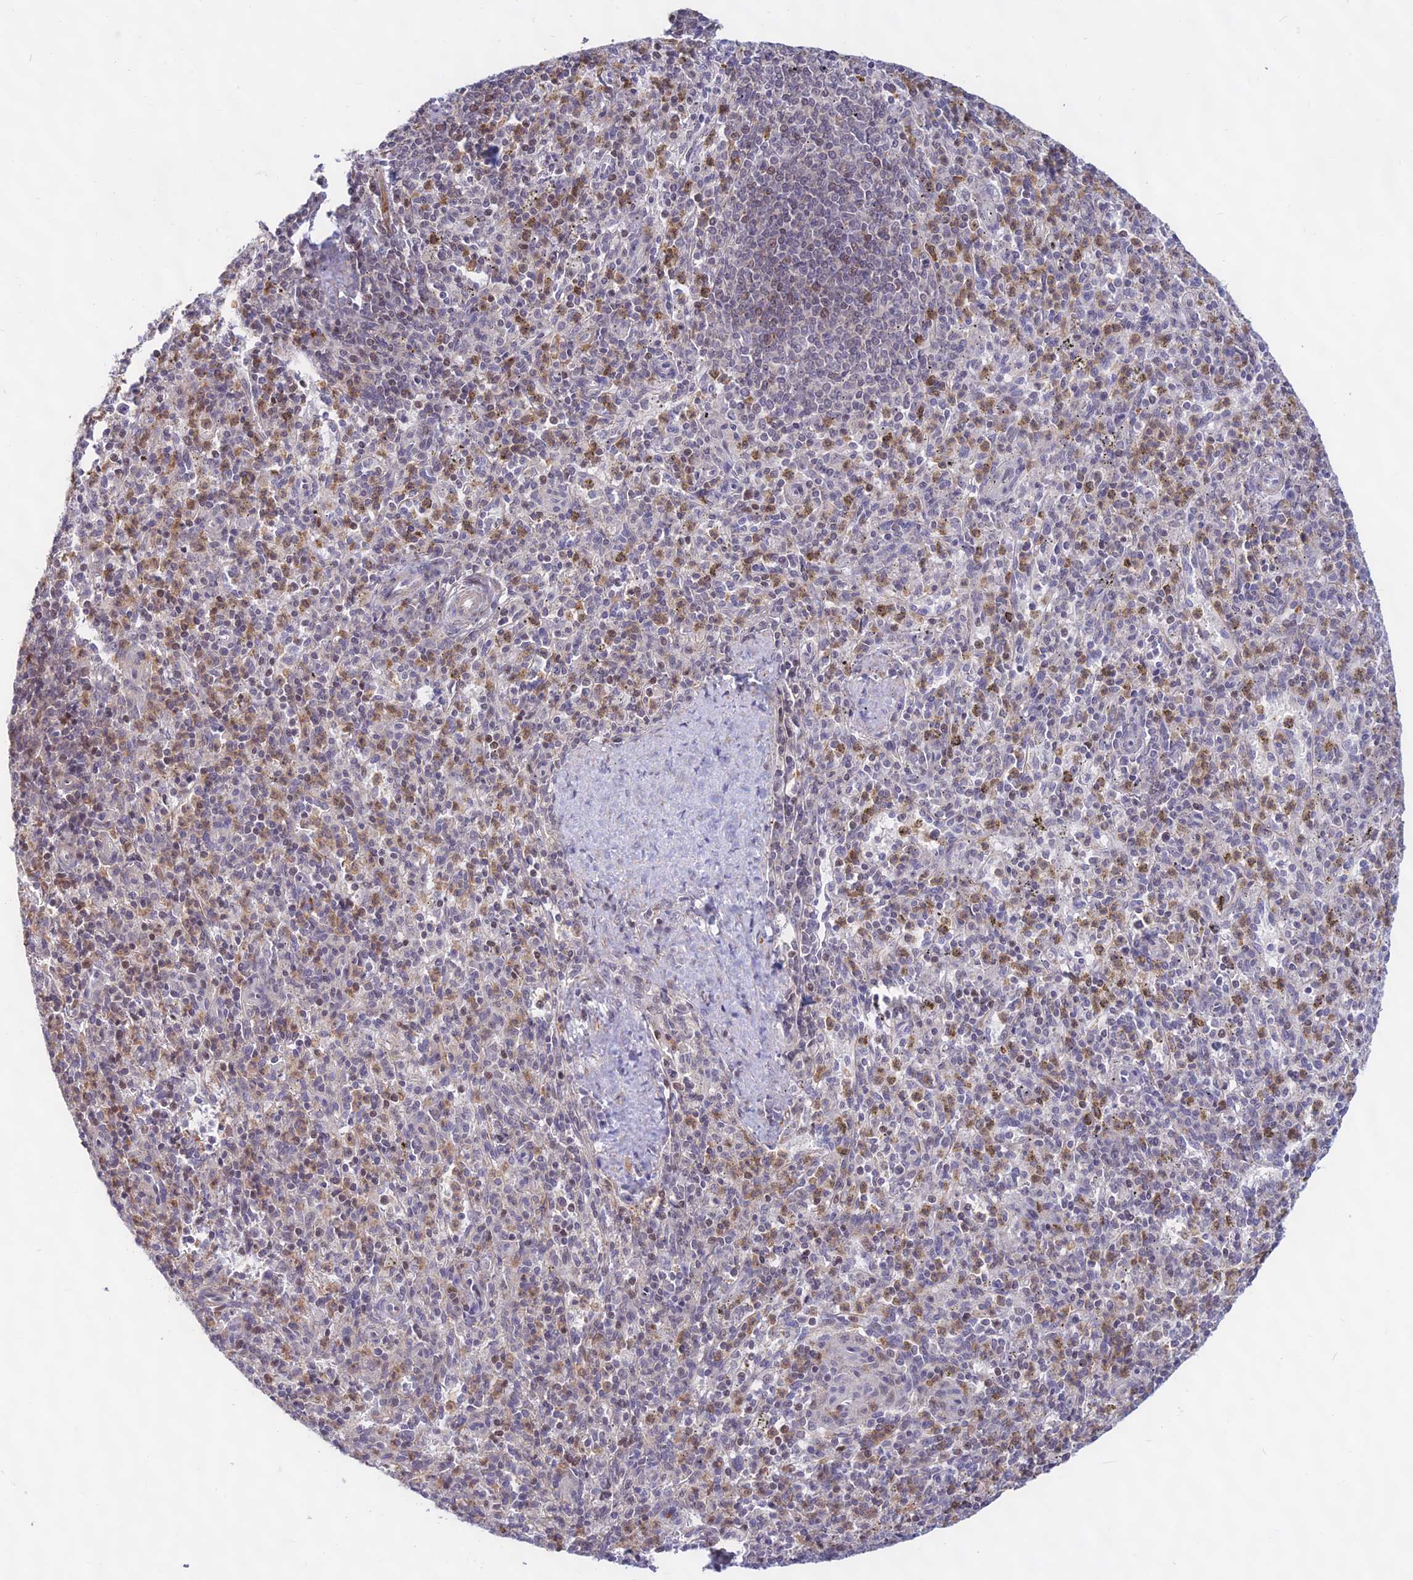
{"staining": {"intensity": "weak", "quantity": "25%-75%", "location": "cytoplasmic/membranous,nuclear"}, "tissue": "spleen", "cell_type": "Cells in red pulp", "image_type": "normal", "snomed": [{"axis": "morphology", "description": "Normal tissue, NOS"}, {"axis": "topography", "description": "Spleen"}], "caption": "This histopathology image shows immunohistochemistry (IHC) staining of normal human spleen, with low weak cytoplasmic/membranous,nuclear expression in about 25%-75% of cells in red pulp.", "gene": "KRR1", "patient": {"sex": "male", "age": 72}}